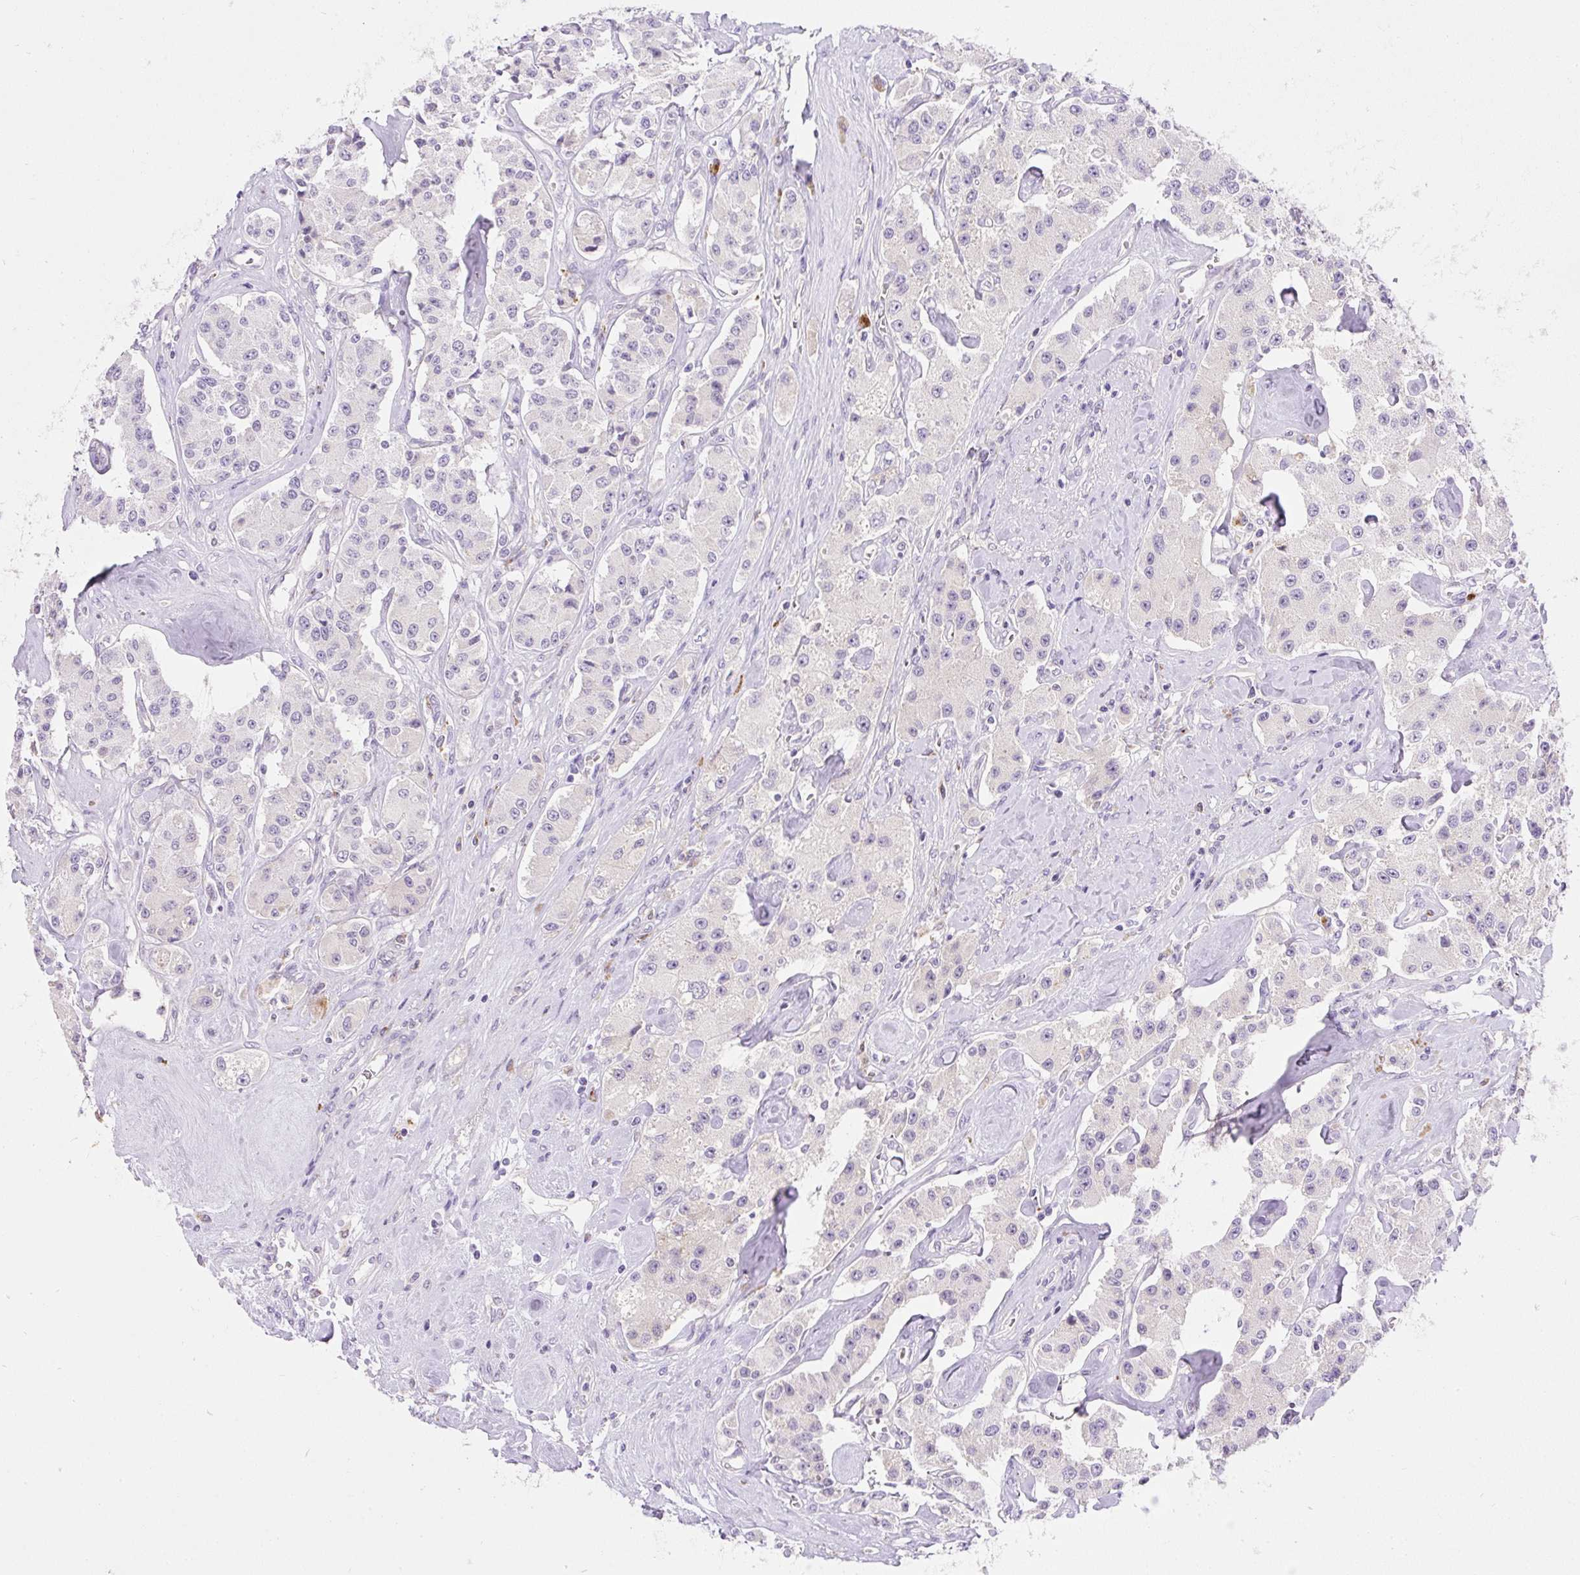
{"staining": {"intensity": "negative", "quantity": "none", "location": "none"}, "tissue": "carcinoid", "cell_type": "Tumor cells", "image_type": "cancer", "snomed": [{"axis": "morphology", "description": "Carcinoid, malignant, NOS"}, {"axis": "topography", "description": "Pancreas"}], "caption": "This is an immunohistochemistry histopathology image of human carcinoid (malignant). There is no positivity in tumor cells.", "gene": "TMEM150C", "patient": {"sex": "male", "age": 41}}